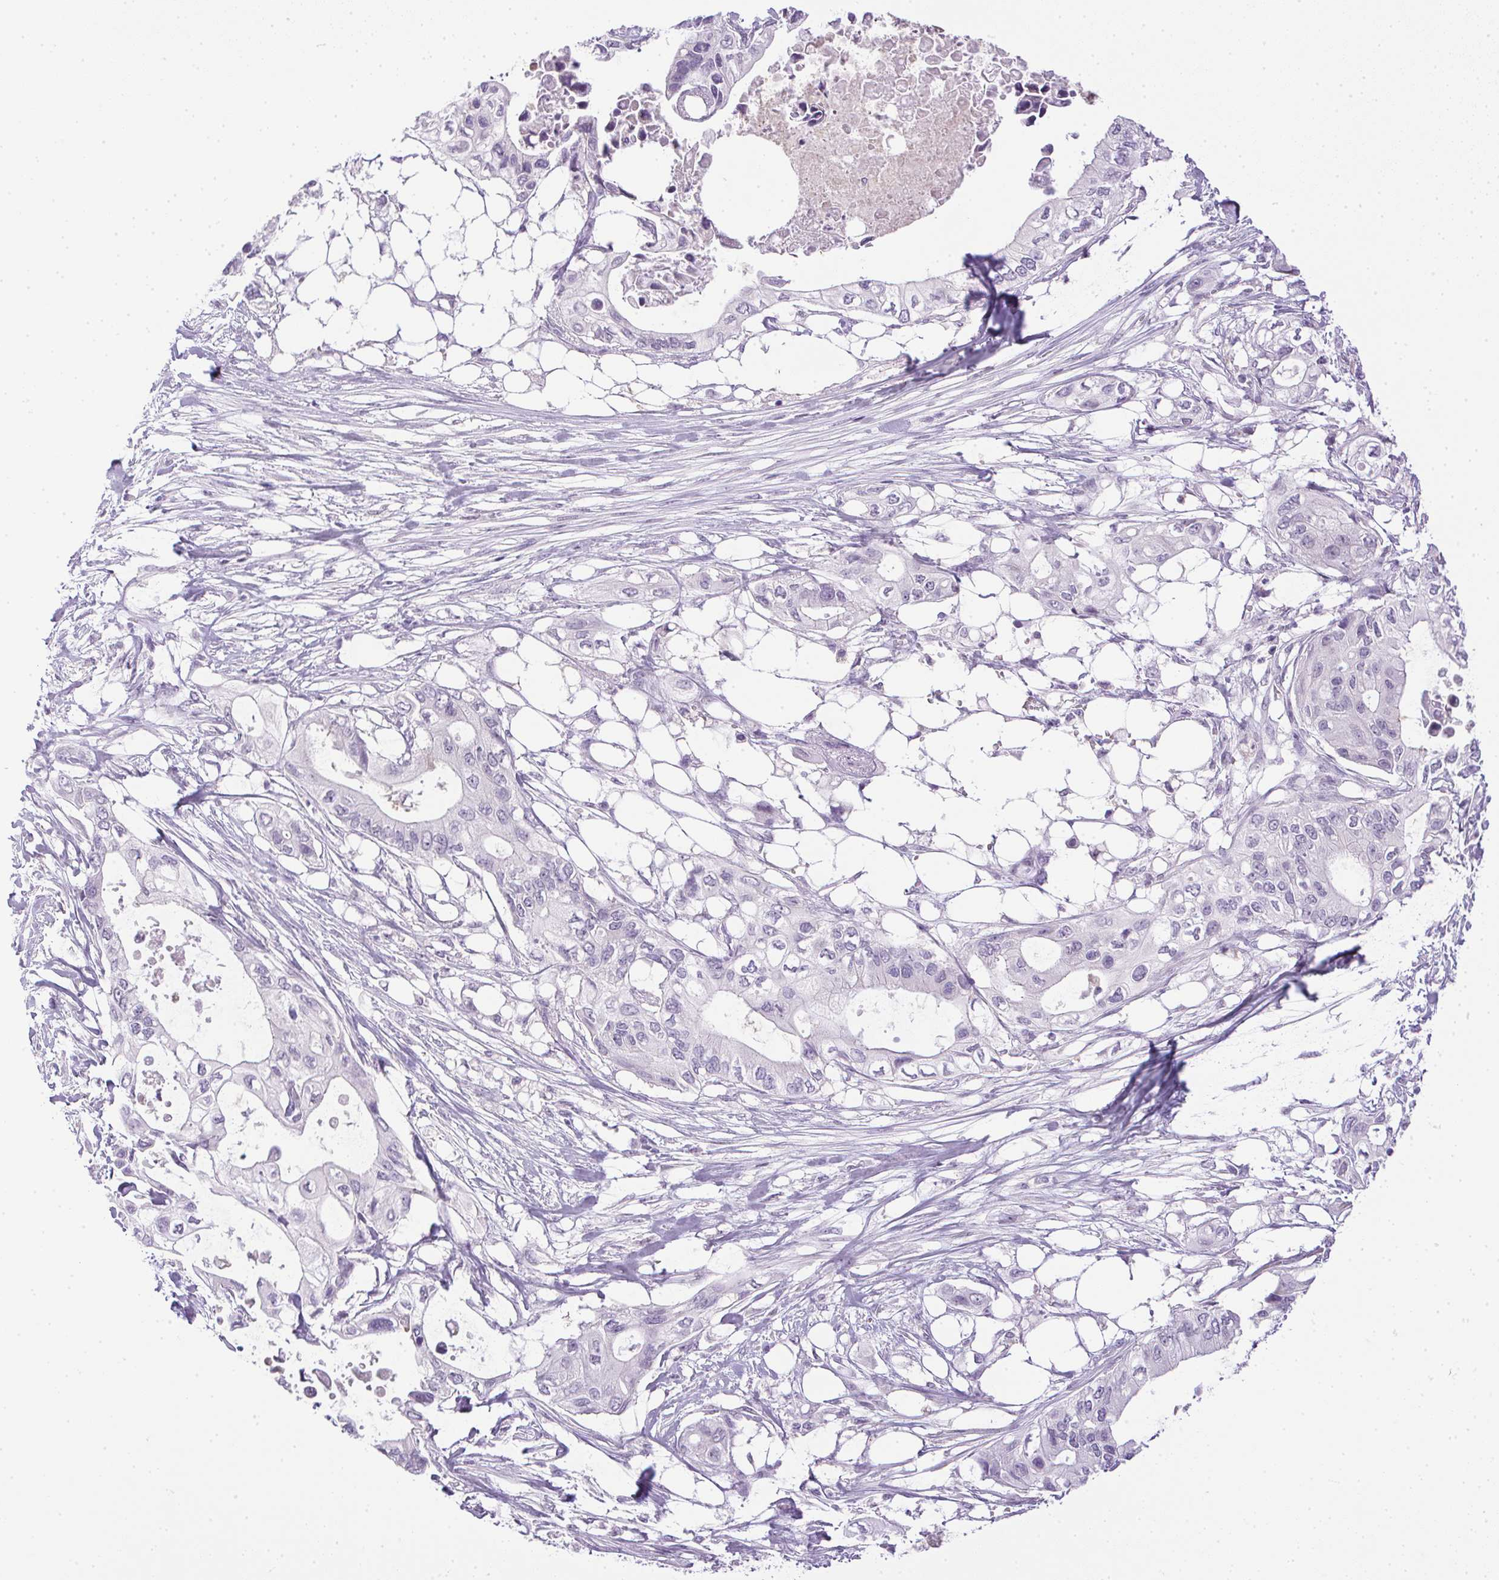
{"staining": {"intensity": "negative", "quantity": "none", "location": "none"}, "tissue": "pancreatic cancer", "cell_type": "Tumor cells", "image_type": "cancer", "snomed": [{"axis": "morphology", "description": "Adenocarcinoma, NOS"}, {"axis": "topography", "description": "Pancreas"}], "caption": "Pancreatic cancer stained for a protein using immunohistochemistry (IHC) shows no positivity tumor cells.", "gene": "PRL", "patient": {"sex": "female", "age": 63}}